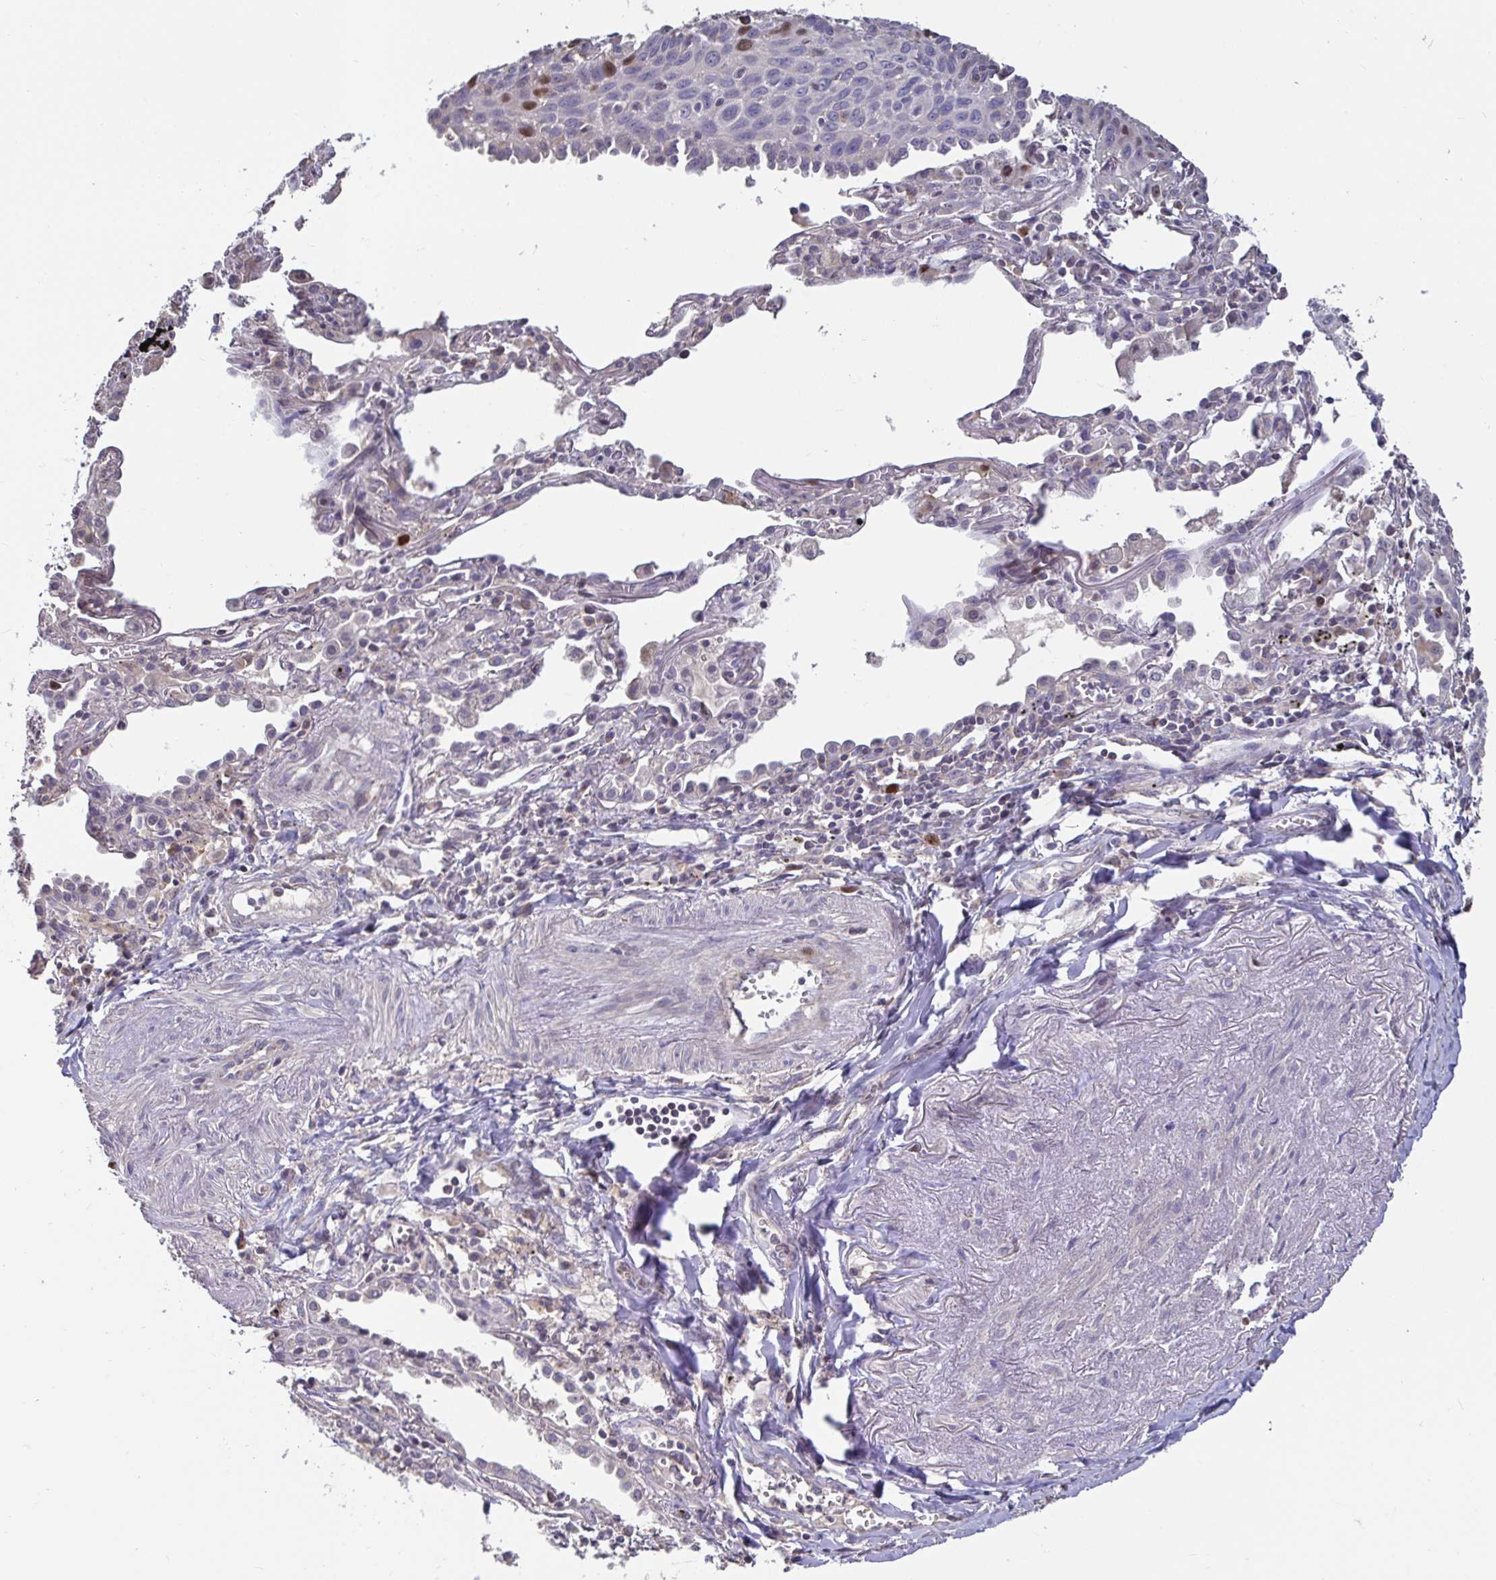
{"staining": {"intensity": "moderate", "quantity": "<25%", "location": "nuclear"}, "tissue": "lung cancer", "cell_type": "Tumor cells", "image_type": "cancer", "snomed": [{"axis": "morphology", "description": "Squamous cell carcinoma, NOS"}, {"axis": "topography", "description": "Lung"}], "caption": "Protein positivity by immunohistochemistry shows moderate nuclear staining in approximately <25% of tumor cells in squamous cell carcinoma (lung).", "gene": "ANLN", "patient": {"sex": "male", "age": 71}}